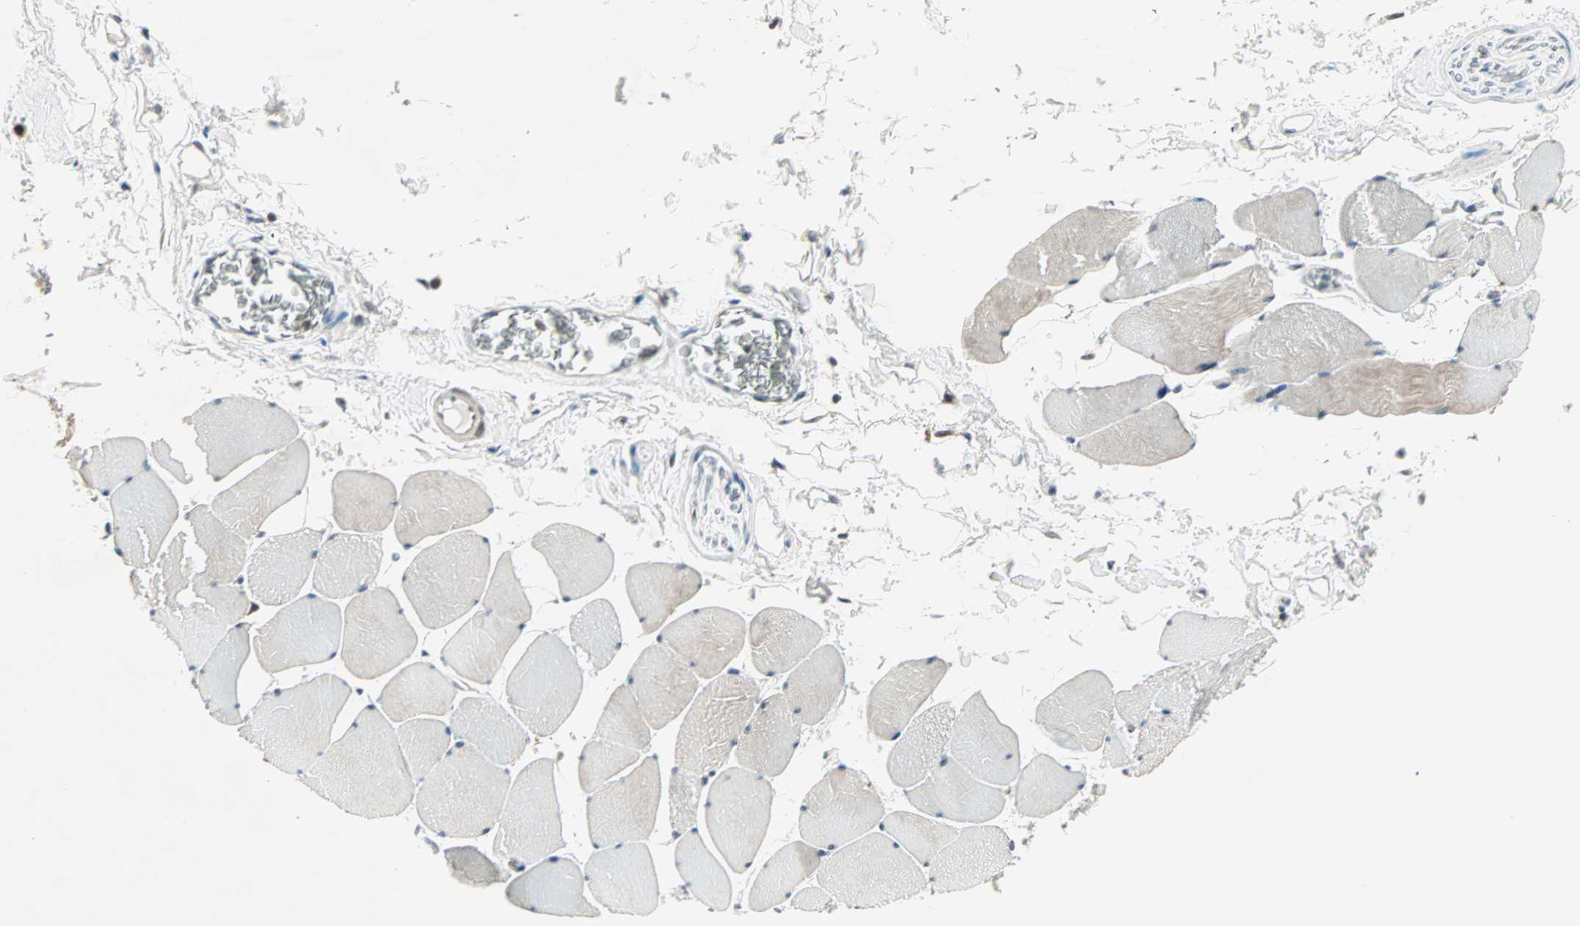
{"staining": {"intensity": "moderate", "quantity": "25%-75%", "location": "cytoplasmic/membranous"}, "tissue": "skeletal muscle", "cell_type": "Myocytes", "image_type": "normal", "snomed": [{"axis": "morphology", "description": "Normal tissue, NOS"}, {"axis": "topography", "description": "Skeletal muscle"}], "caption": "Immunohistochemical staining of normal skeletal muscle reveals medium levels of moderate cytoplasmic/membranous staining in approximately 25%-75% of myocytes.", "gene": "PGBD1", "patient": {"sex": "male", "age": 62}}